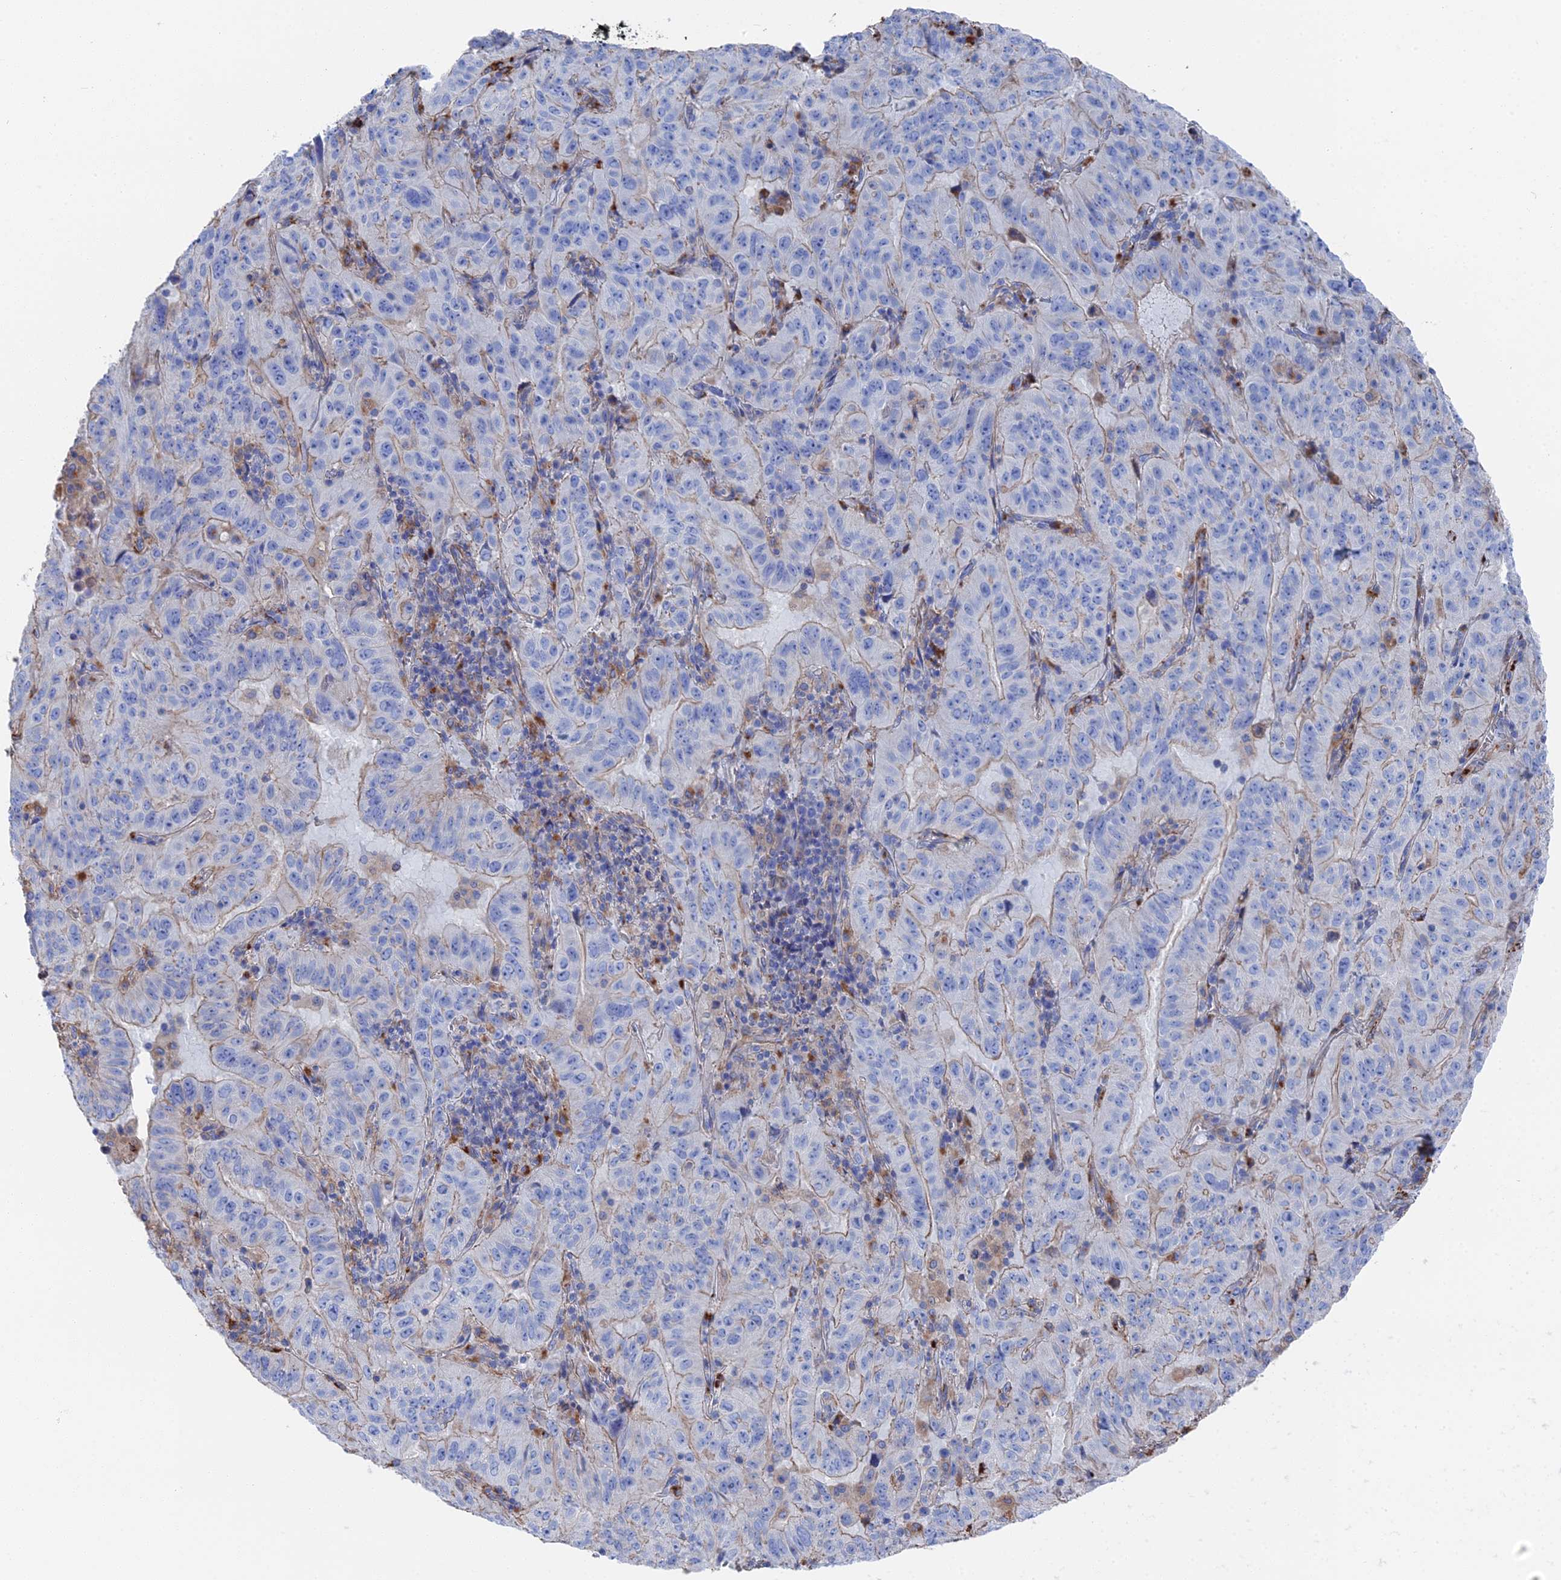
{"staining": {"intensity": "weak", "quantity": "<25%", "location": "cytoplasmic/membranous"}, "tissue": "pancreatic cancer", "cell_type": "Tumor cells", "image_type": "cancer", "snomed": [{"axis": "morphology", "description": "Adenocarcinoma, NOS"}, {"axis": "topography", "description": "Pancreas"}], "caption": "Immunohistochemistry (IHC) photomicrograph of neoplastic tissue: human adenocarcinoma (pancreatic) stained with DAB (3,3'-diaminobenzidine) displays no significant protein expression in tumor cells.", "gene": "STRA6", "patient": {"sex": "male", "age": 63}}